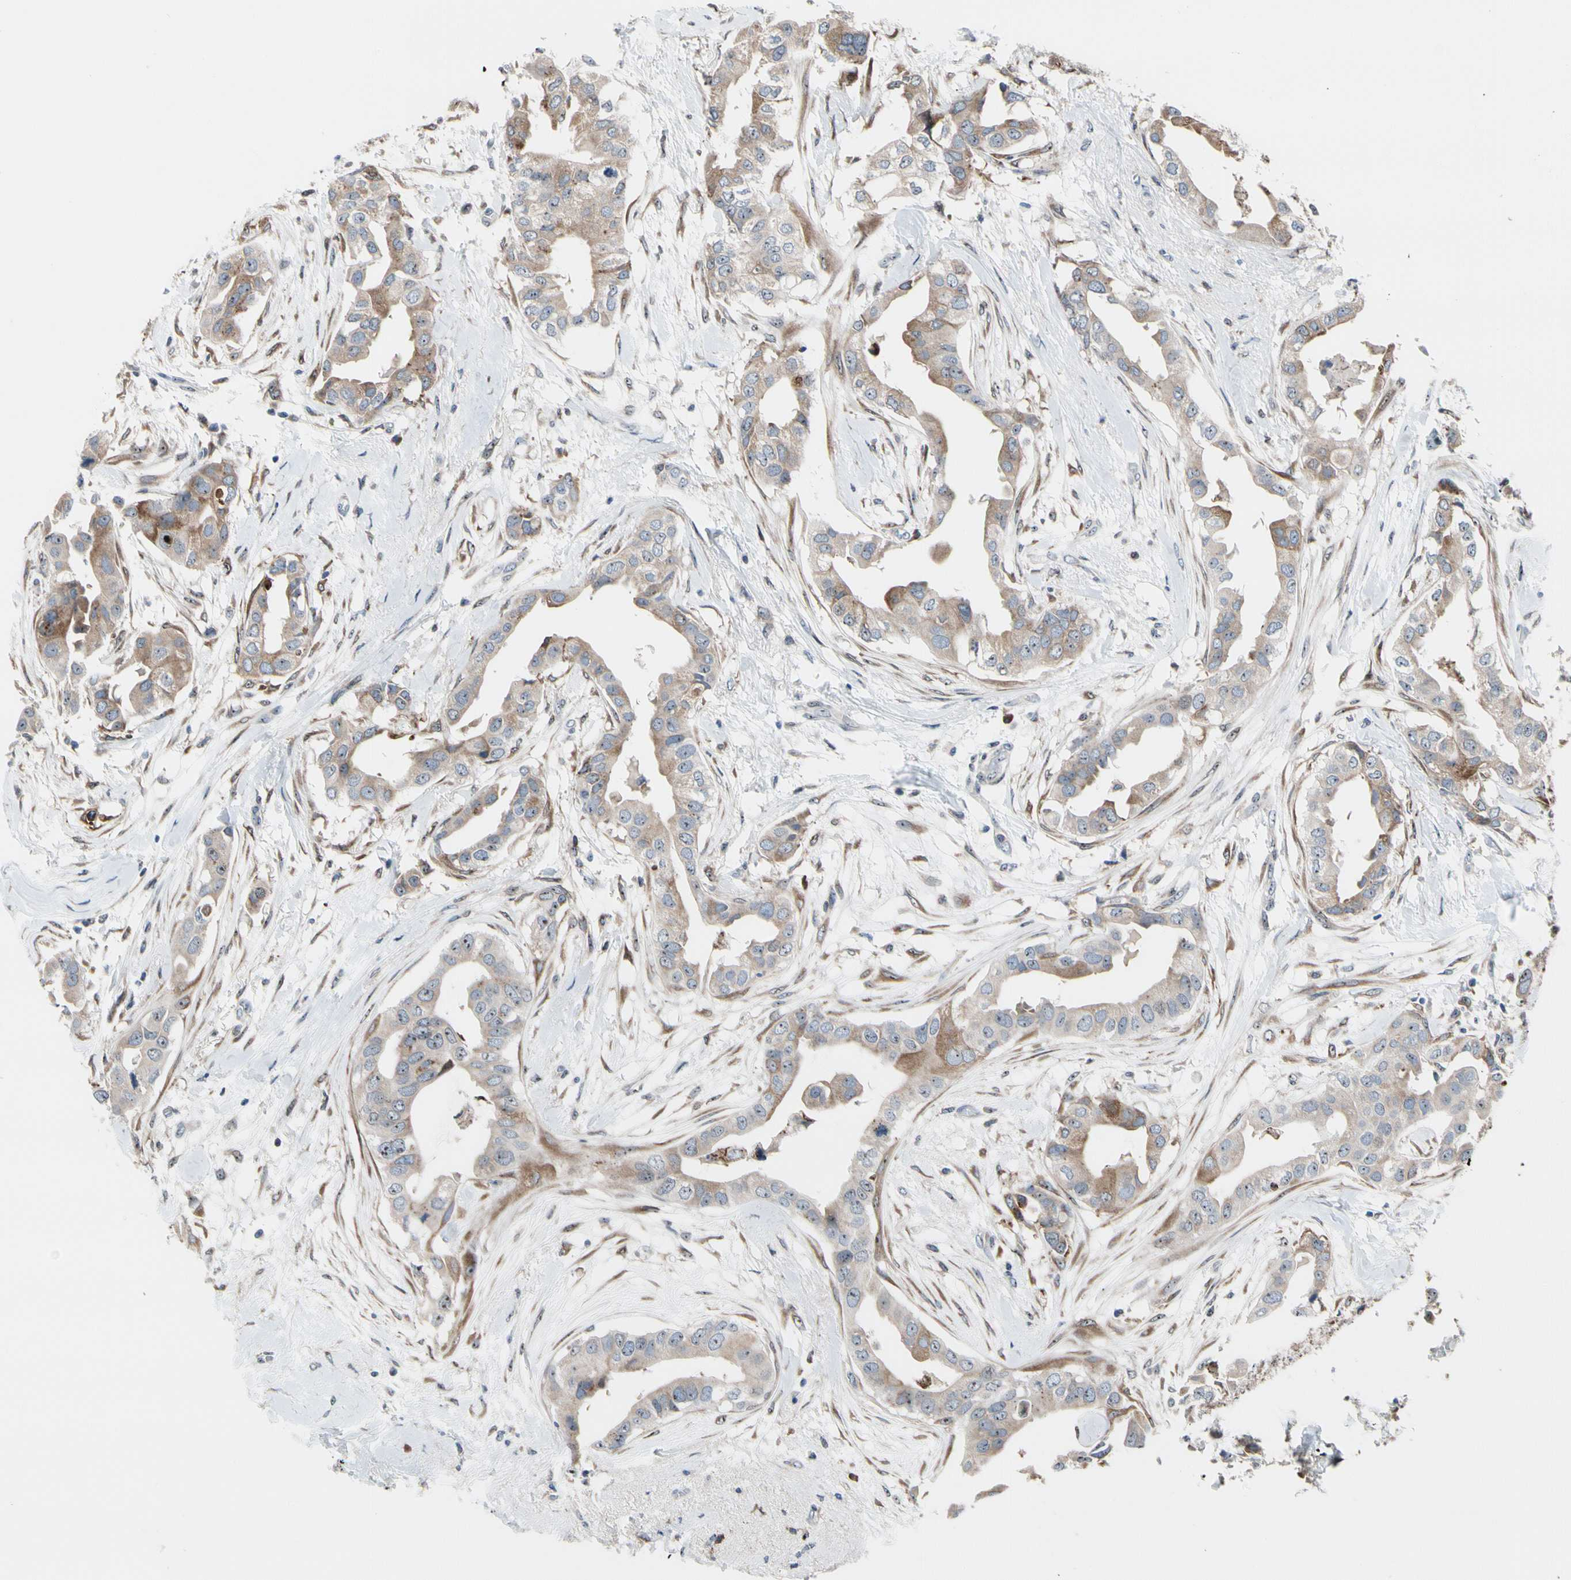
{"staining": {"intensity": "weak", "quantity": ">75%", "location": "cytoplasmic/membranous"}, "tissue": "breast cancer", "cell_type": "Tumor cells", "image_type": "cancer", "snomed": [{"axis": "morphology", "description": "Duct carcinoma"}, {"axis": "topography", "description": "Breast"}], "caption": "Brown immunohistochemical staining in human breast invasive ductal carcinoma displays weak cytoplasmic/membranous expression in about >75% of tumor cells.", "gene": "TMED7", "patient": {"sex": "female", "age": 40}}